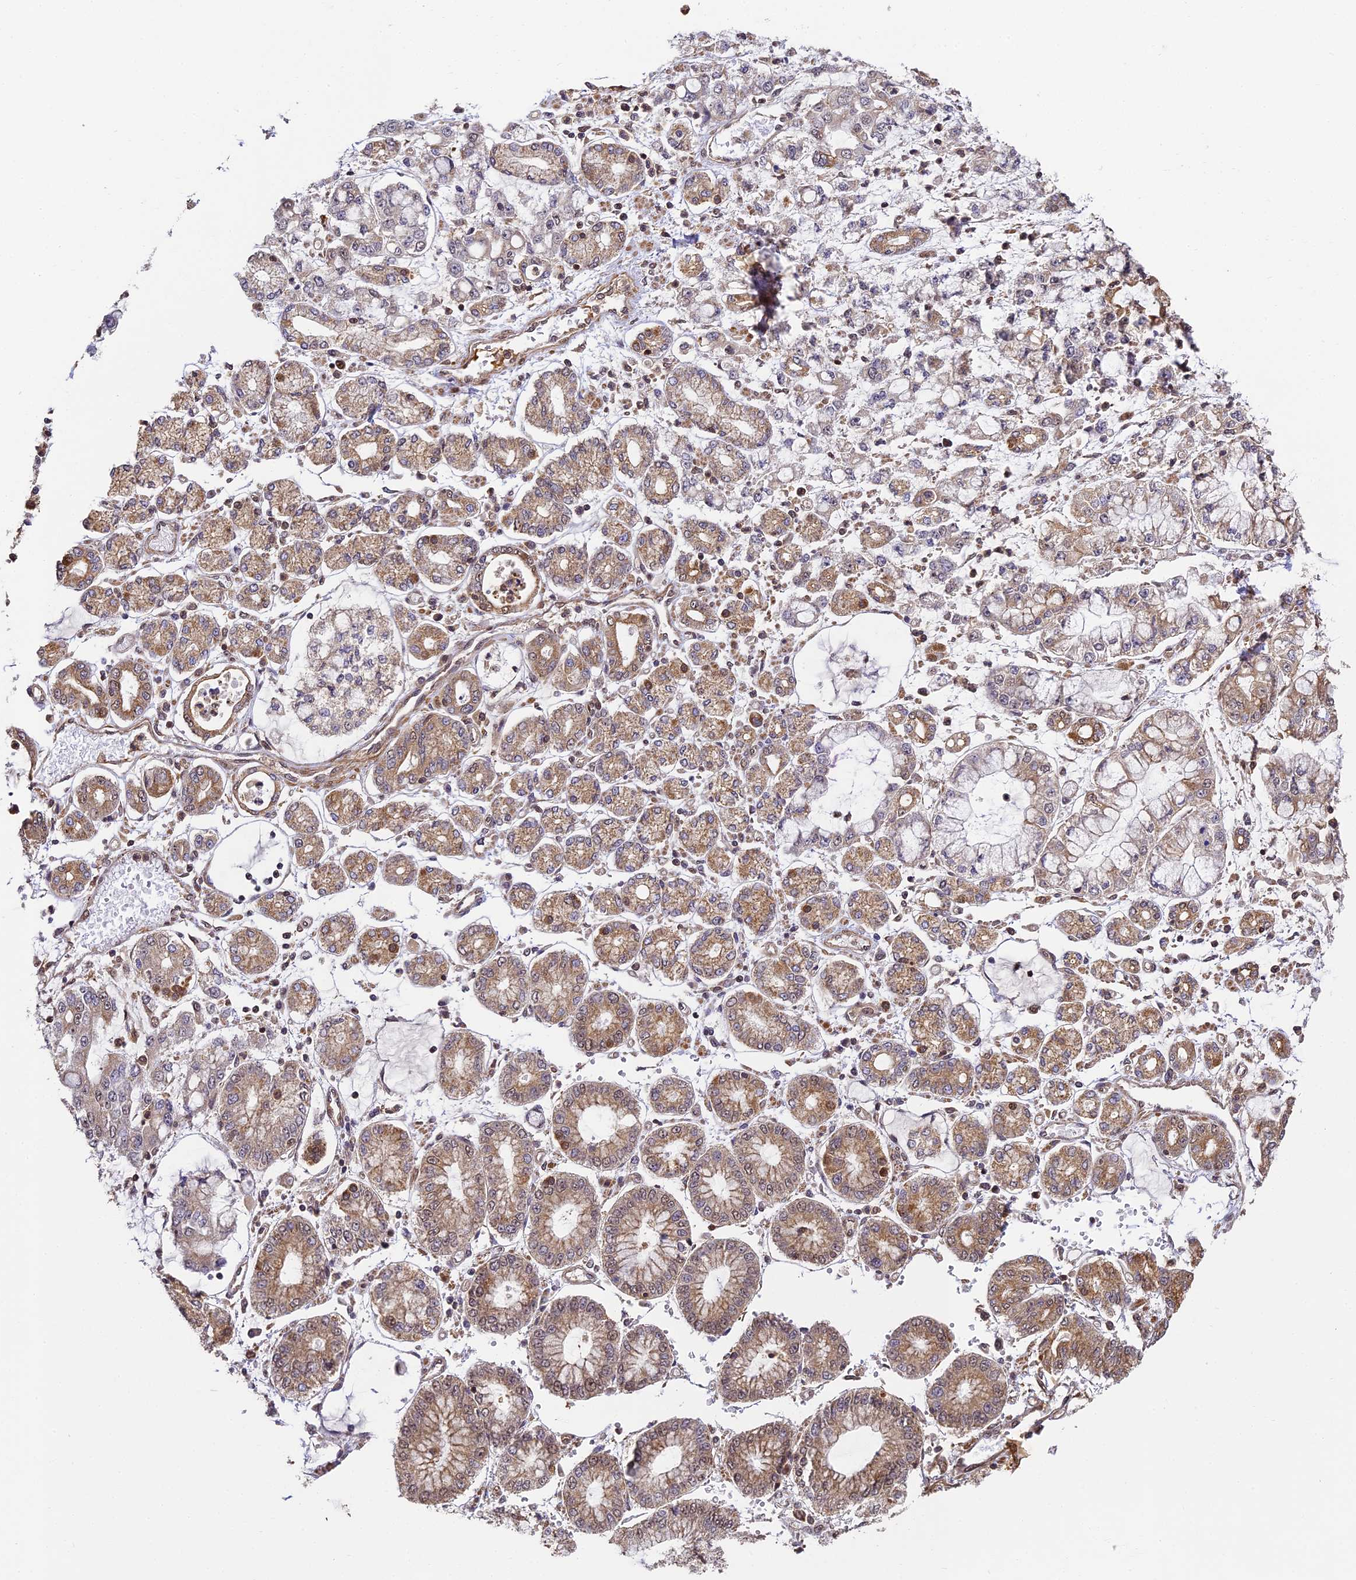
{"staining": {"intensity": "moderate", "quantity": ">75%", "location": "cytoplasmic/membranous"}, "tissue": "stomach cancer", "cell_type": "Tumor cells", "image_type": "cancer", "snomed": [{"axis": "morphology", "description": "Adenocarcinoma, NOS"}, {"axis": "topography", "description": "Stomach"}], "caption": "High-power microscopy captured an IHC photomicrograph of stomach cancer (adenocarcinoma), revealing moderate cytoplasmic/membranous staining in about >75% of tumor cells. The protein of interest is stained brown, and the nuclei are stained in blue (DAB IHC with brightfield microscopy, high magnification).", "gene": "ZNF443", "patient": {"sex": "male", "age": 76}}